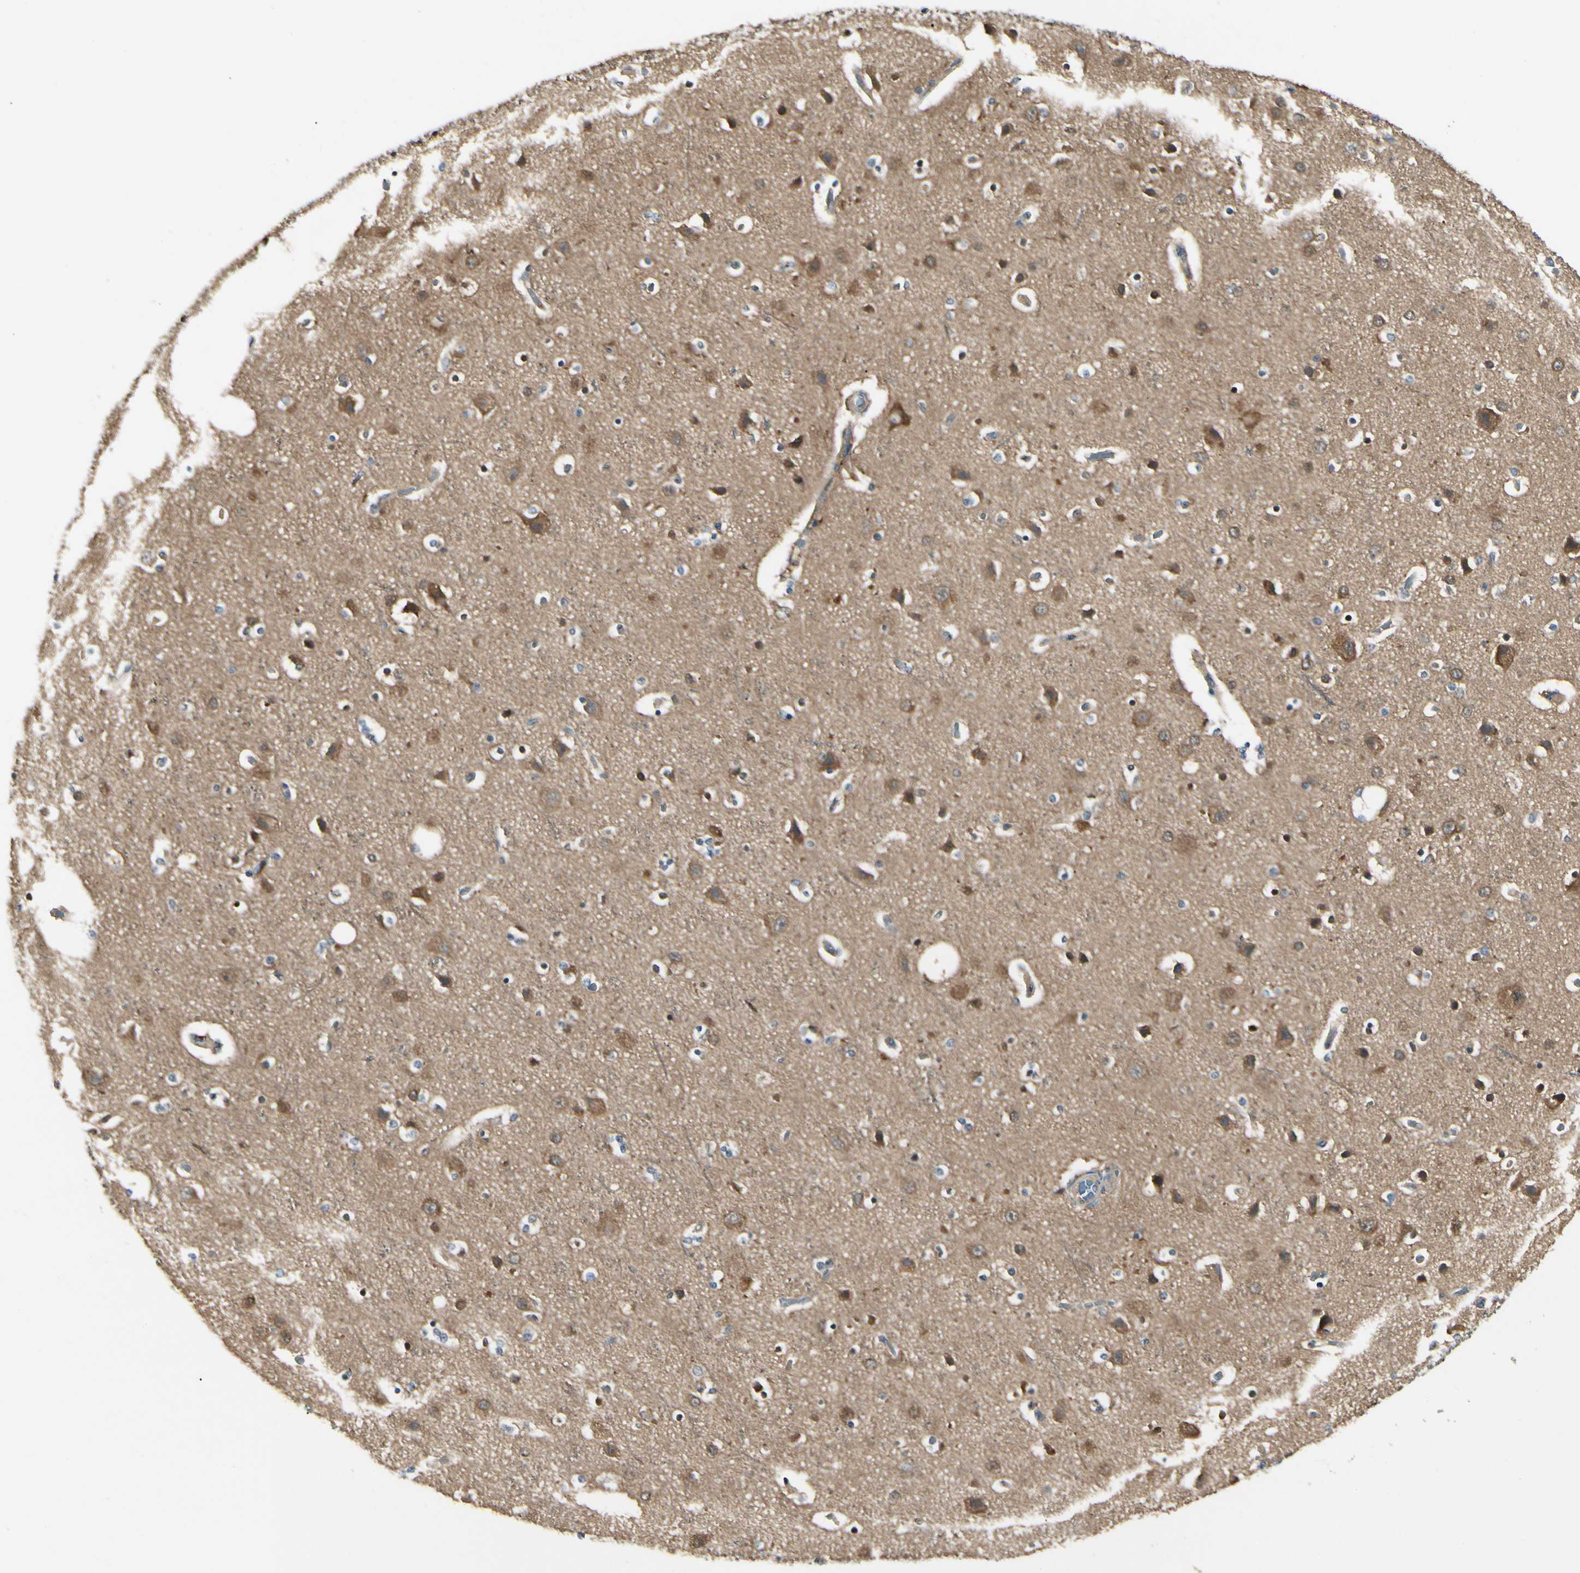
{"staining": {"intensity": "negative", "quantity": "none", "location": "none"}, "tissue": "cerebral cortex", "cell_type": "Endothelial cells", "image_type": "normal", "snomed": [{"axis": "morphology", "description": "Normal tissue, NOS"}, {"axis": "topography", "description": "Cerebral cortex"}], "caption": "A photomicrograph of human cerebral cortex is negative for staining in endothelial cells. (DAB immunohistochemistry with hematoxylin counter stain).", "gene": "NME1", "patient": {"sex": "female", "age": 54}}